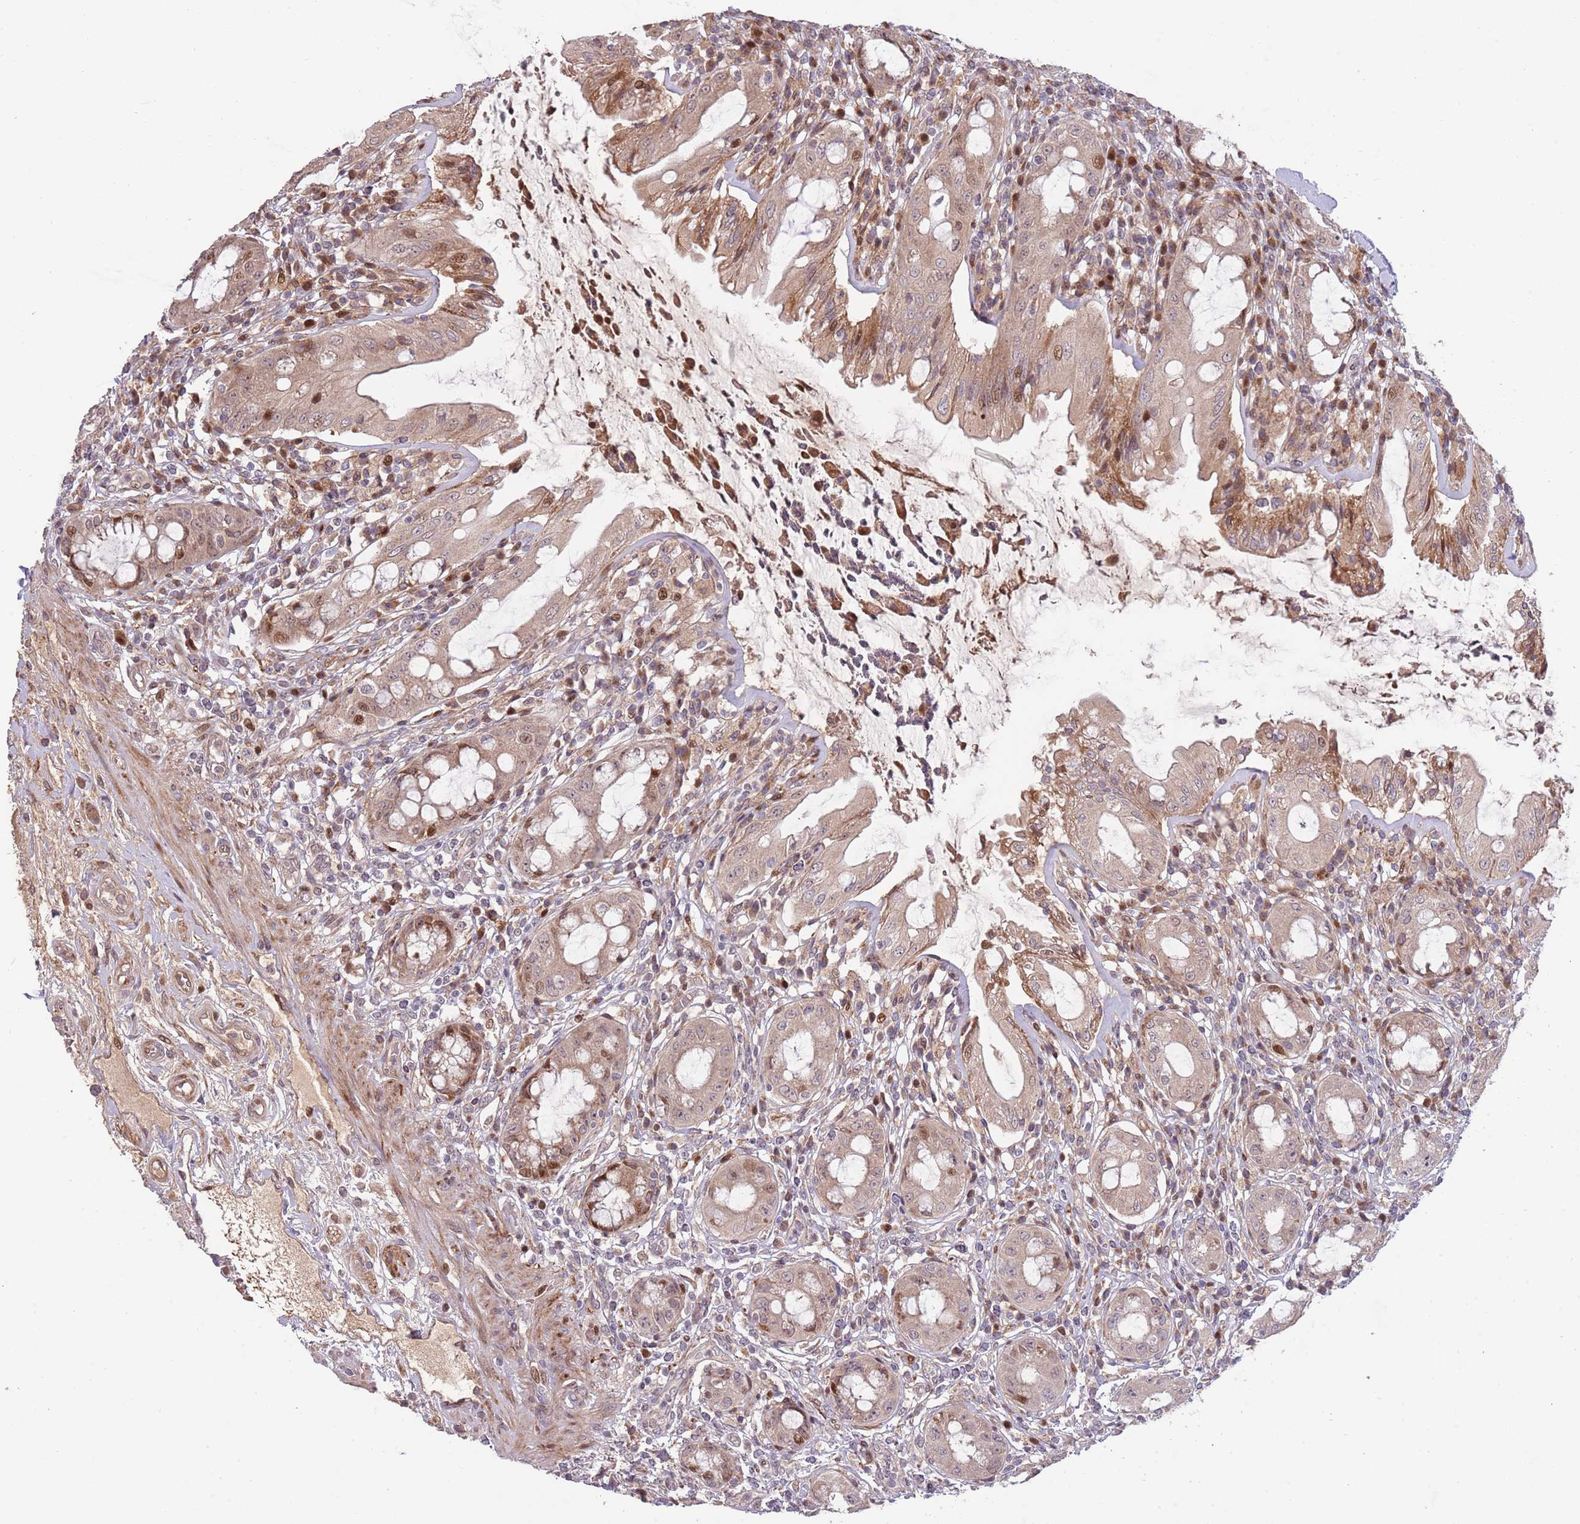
{"staining": {"intensity": "moderate", "quantity": "25%-75%", "location": "cytoplasmic/membranous,nuclear"}, "tissue": "rectum", "cell_type": "Glandular cells", "image_type": "normal", "snomed": [{"axis": "morphology", "description": "Normal tissue, NOS"}, {"axis": "topography", "description": "Rectum"}], "caption": "Moderate cytoplasmic/membranous,nuclear protein staining is appreciated in about 25%-75% of glandular cells in rectum. (DAB (3,3'-diaminobenzidine) IHC with brightfield microscopy, high magnification).", "gene": "SYNDIG1L", "patient": {"sex": "female", "age": 57}}